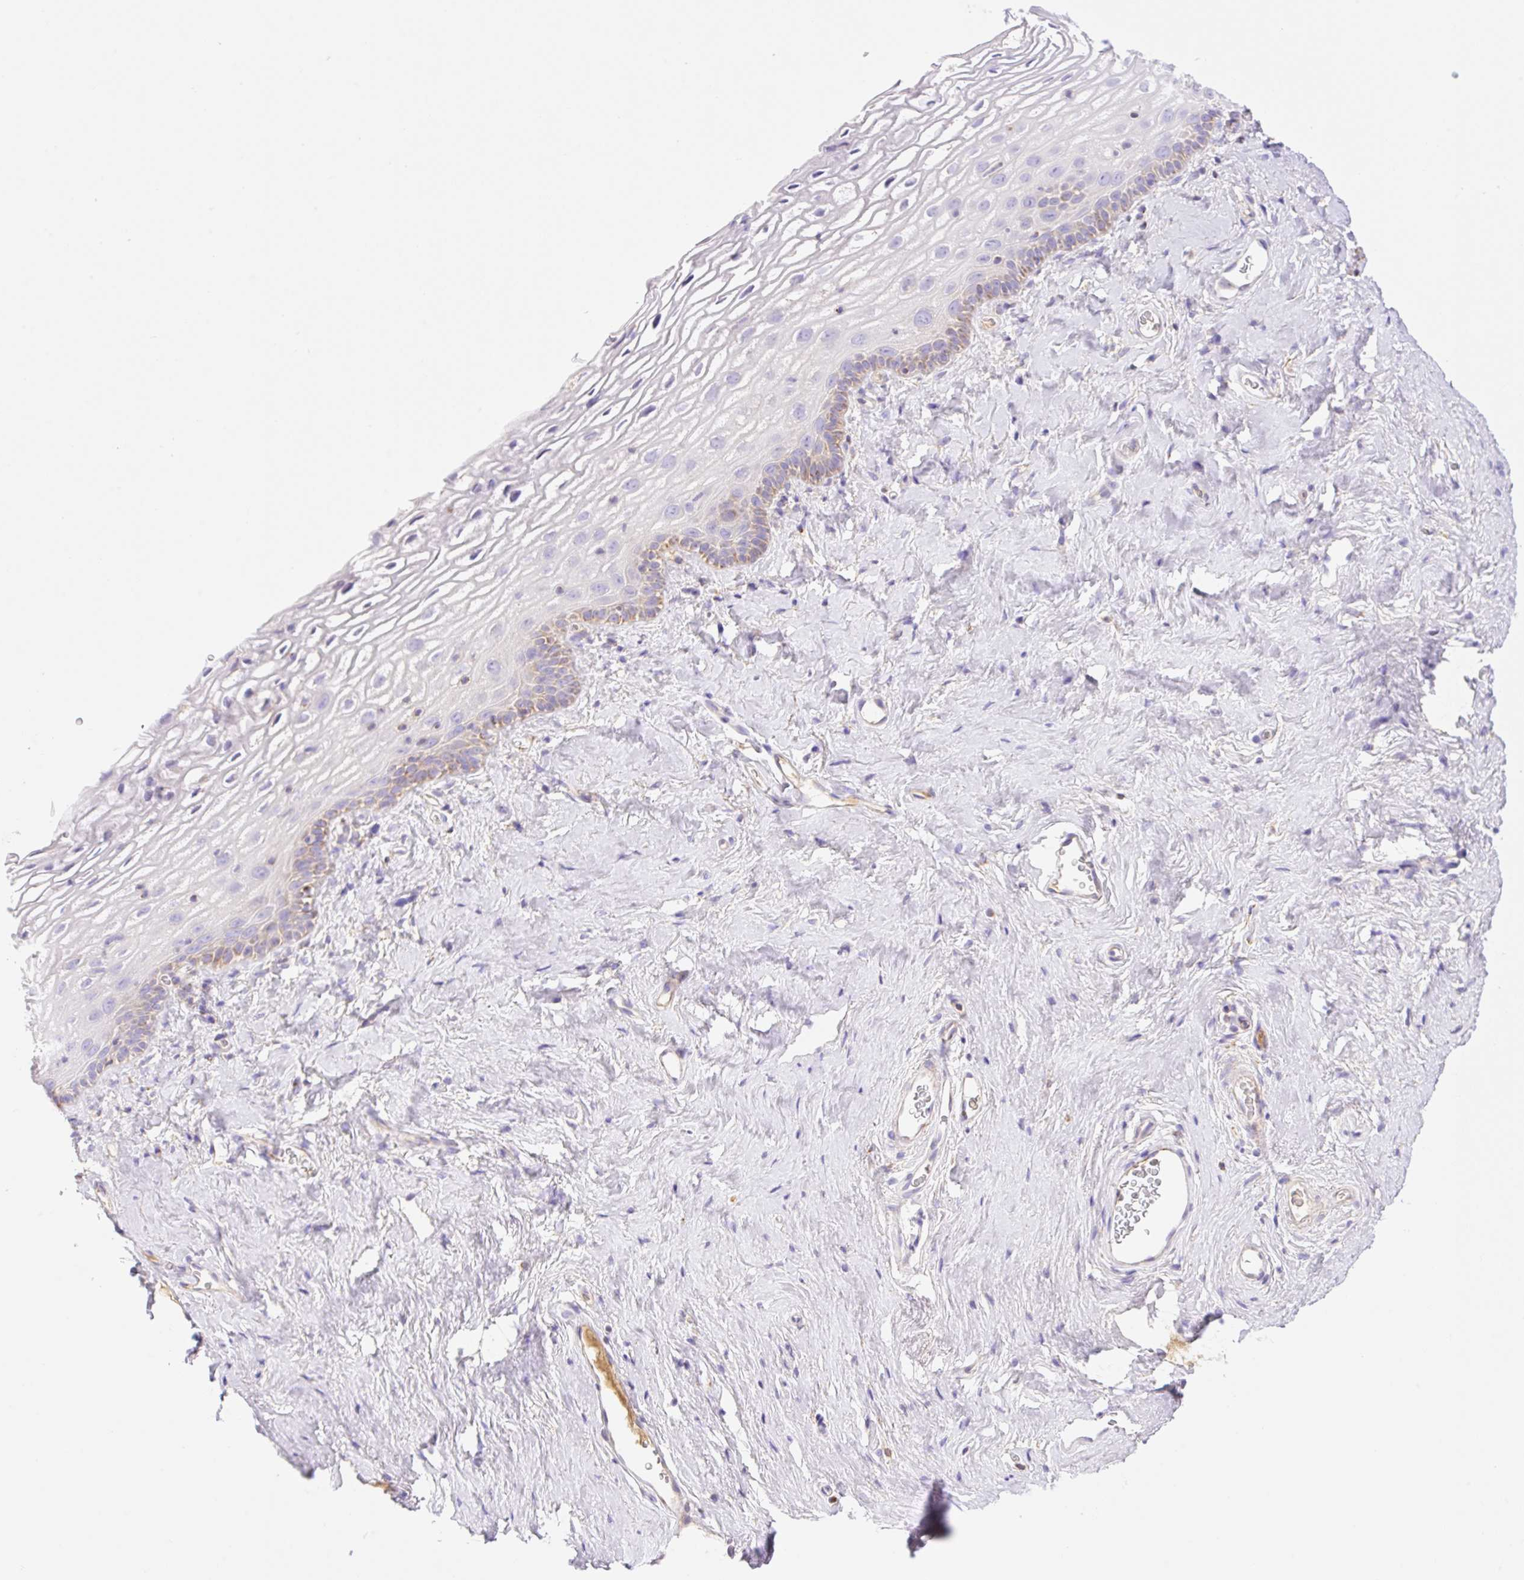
{"staining": {"intensity": "moderate", "quantity": "<25%", "location": "cytoplasmic/membranous"}, "tissue": "vagina", "cell_type": "Squamous epithelial cells", "image_type": "normal", "snomed": [{"axis": "morphology", "description": "Normal tissue, NOS"}, {"axis": "morphology", "description": "Adenocarcinoma, NOS"}, {"axis": "topography", "description": "Rectum"}, {"axis": "topography", "description": "Vagina"}, {"axis": "topography", "description": "Peripheral nerve tissue"}], "caption": "Protein analysis of normal vagina displays moderate cytoplasmic/membranous staining in about <25% of squamous epithelial cells.", "gene": "ETNK2", "patient": {"sex": "female", "age": 71}}